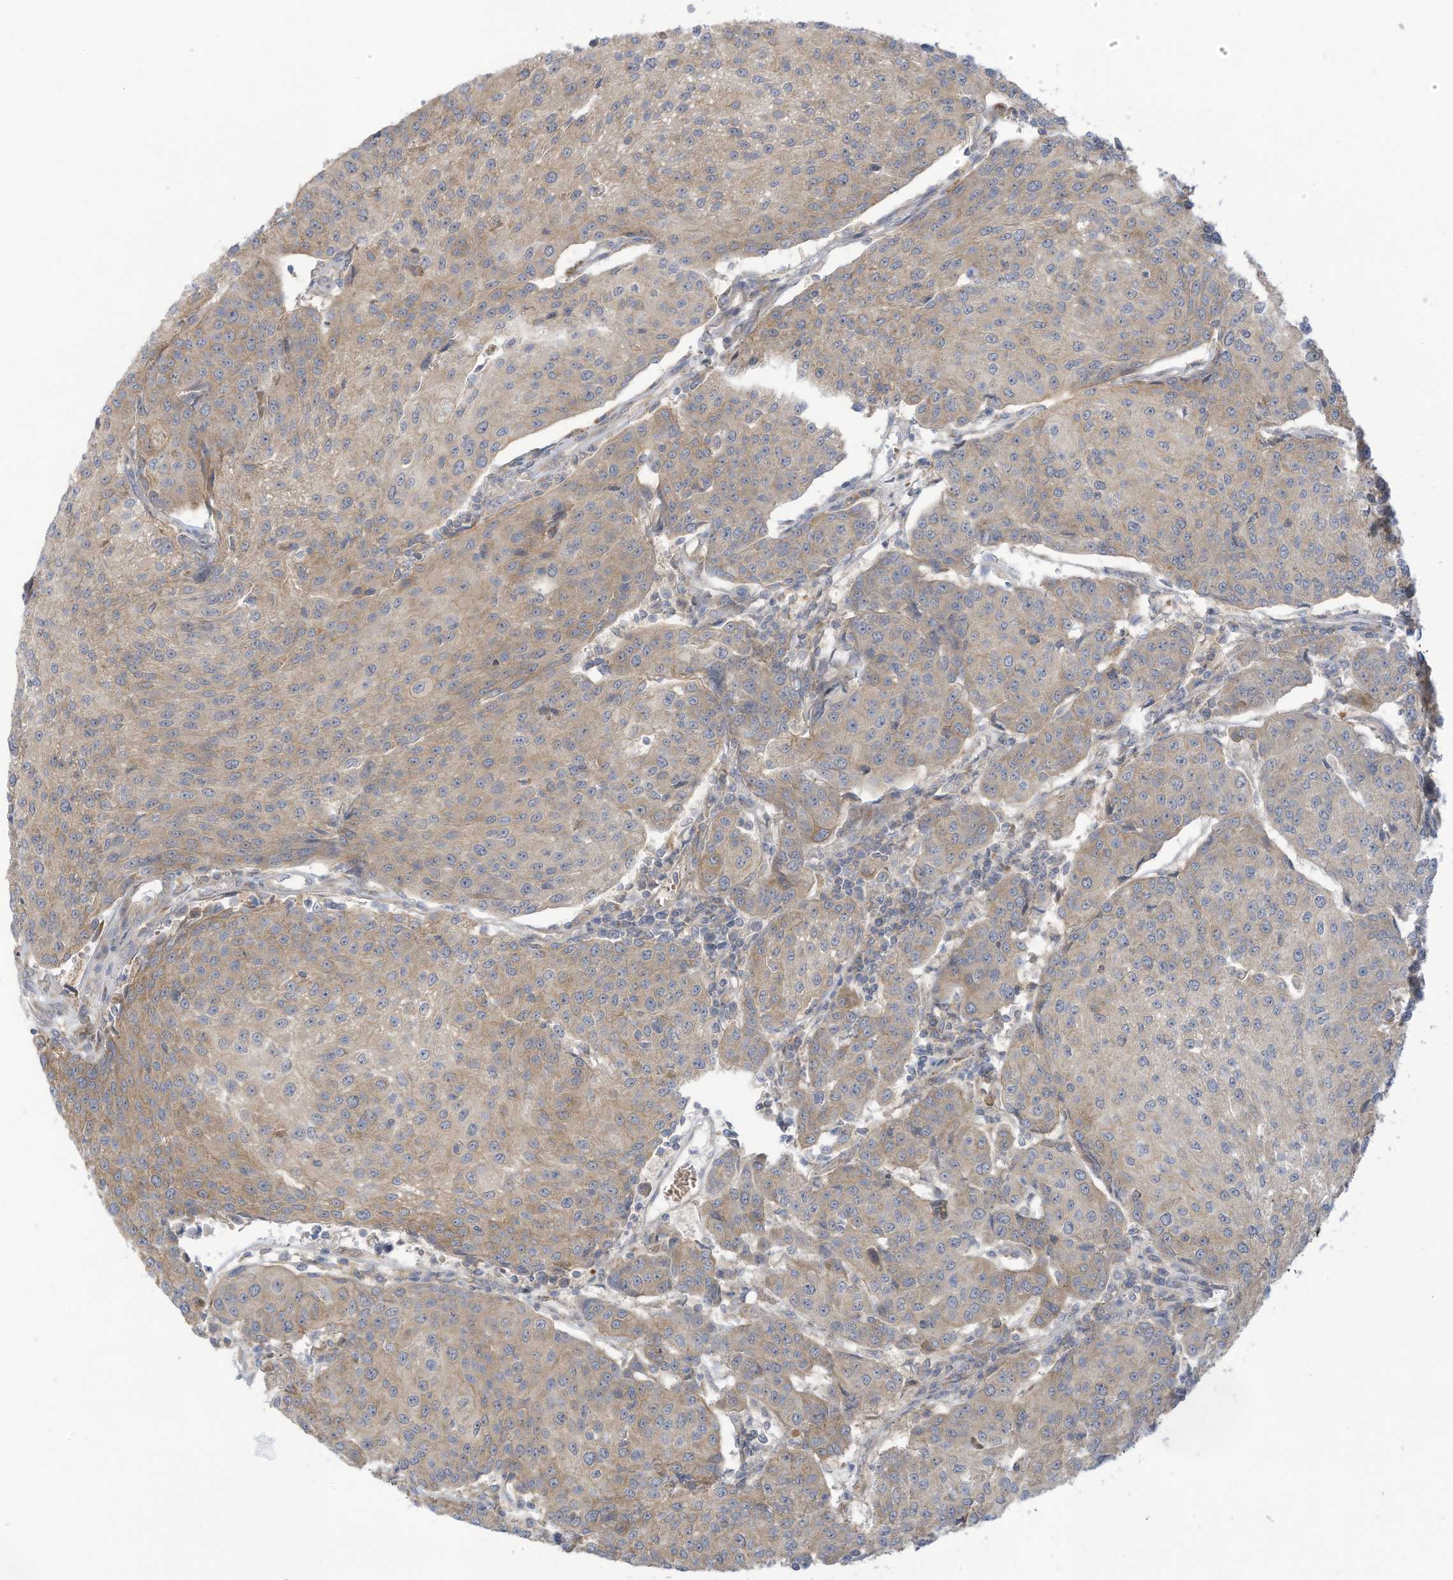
{"staining": {"intensity": "weak", "quantity": "25%-75%", "location": "cytoplasmic/membranous"}, "tissue": "urothelial cancer", "cell_type": "Tumor cells", "image_type": "cancer", "snomed": [{"axis": "morphology", "description": "Urothelial carcinoma, High grade"}, {"axis": "topography", "description": "Urinary bladder"}], "caption": "IHC photomicrograph of neoplastic tissue: human high-grade urothelial carcinoma stained using immunohistochemistry (IHC) exhibits low levels of weak protein expression localized specifically in the cytoplasmic/membranous of tumor cells, appearing as a cytoplasmic/membranous brown color.", "gene": "ADAT2", "patient": {"sex": "female", "age": 85}}